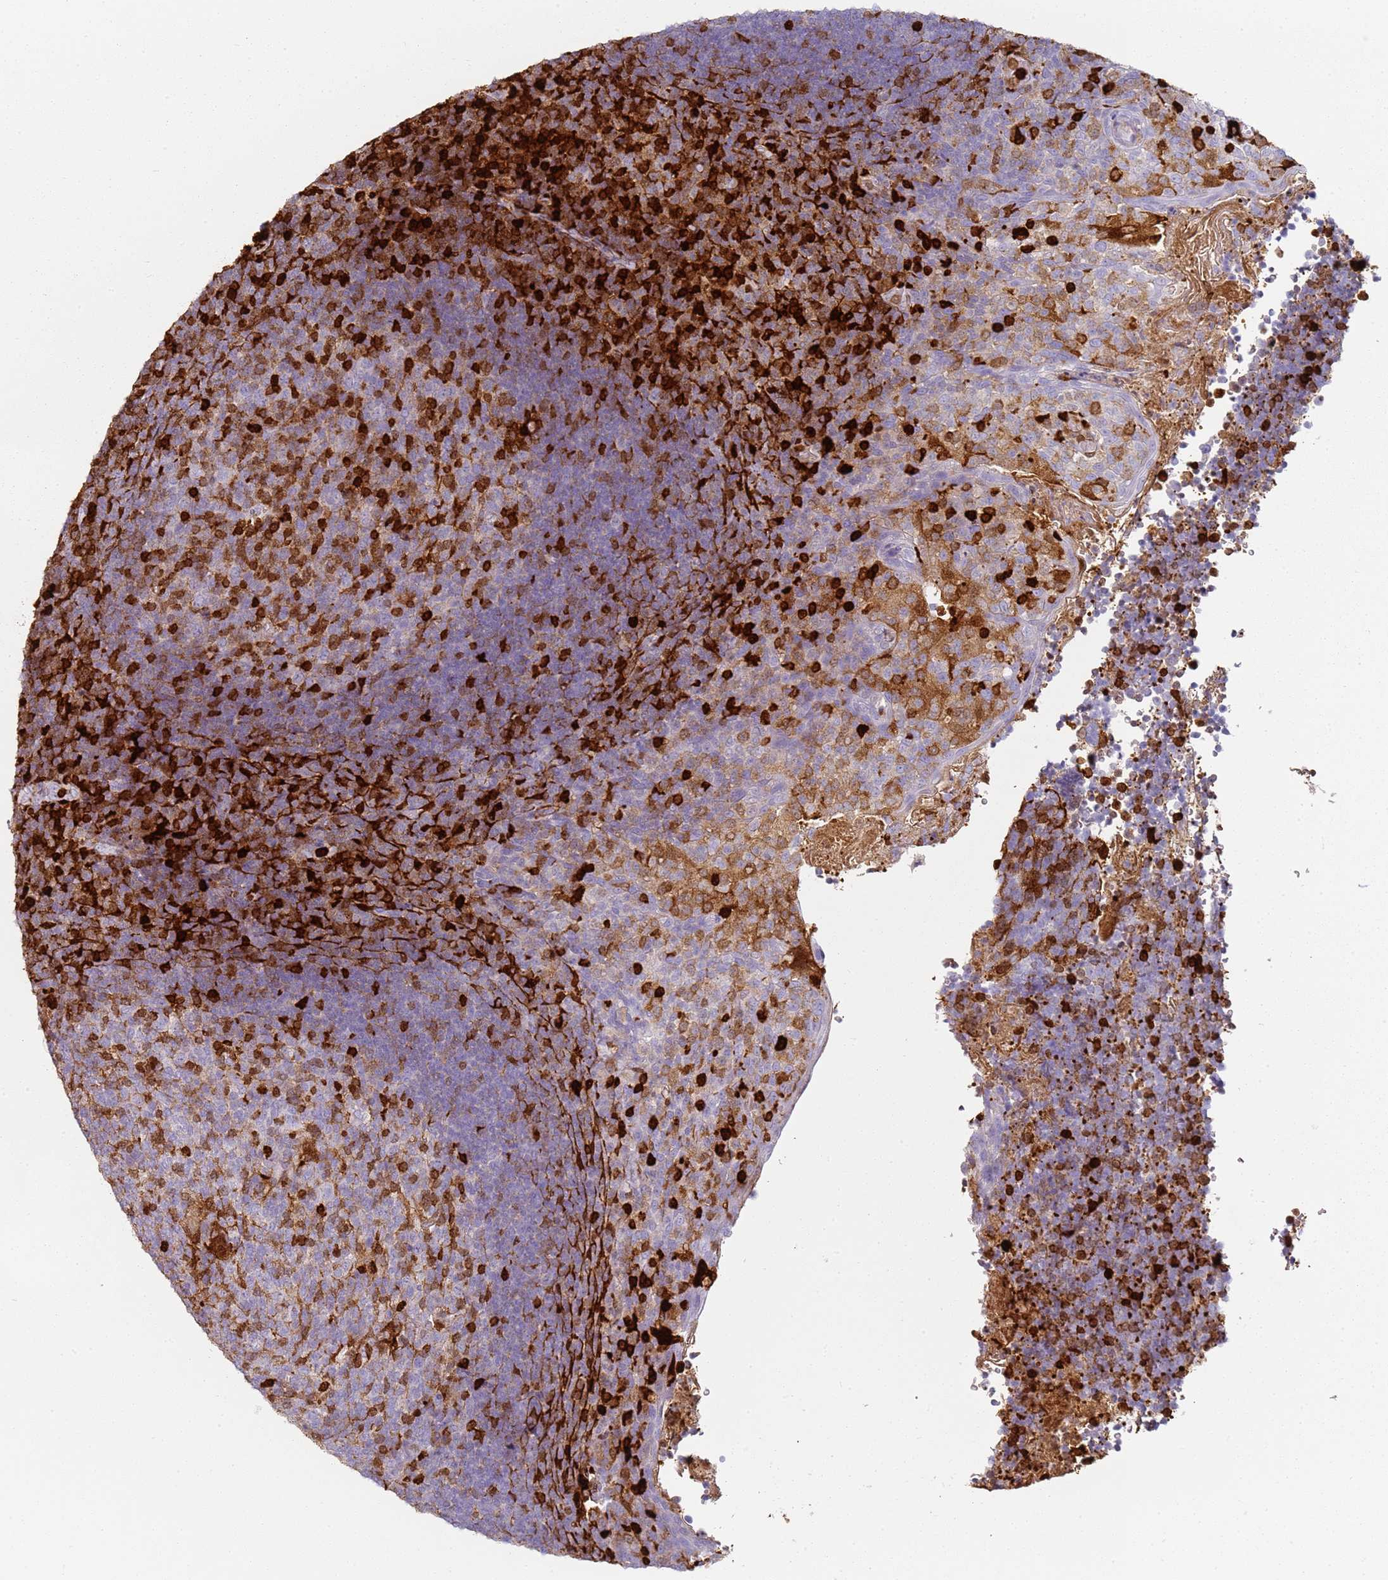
{"staining": {"intensity": "strong", "quantity": "<25%", "location": "cytoplasmic/membranous,nuclear"}, "tissue": "tonsil", "cell_type": "Germinal center cells", "image_type": "normal", "snomed": [{"axis": "morphology", "description": "Normal tissue, NOS"}, {"axis": "topography", "description": "Tonsil"}], "caption": "DAB immunohistochemical staining of unremarkable human tonsil demonstrates strong cytoplasmic/membranous,nuclear protein positivity in about <25% of germinal center cells.", "gene": "S100A4", "patient": {"sex": "female", "age": 10}}